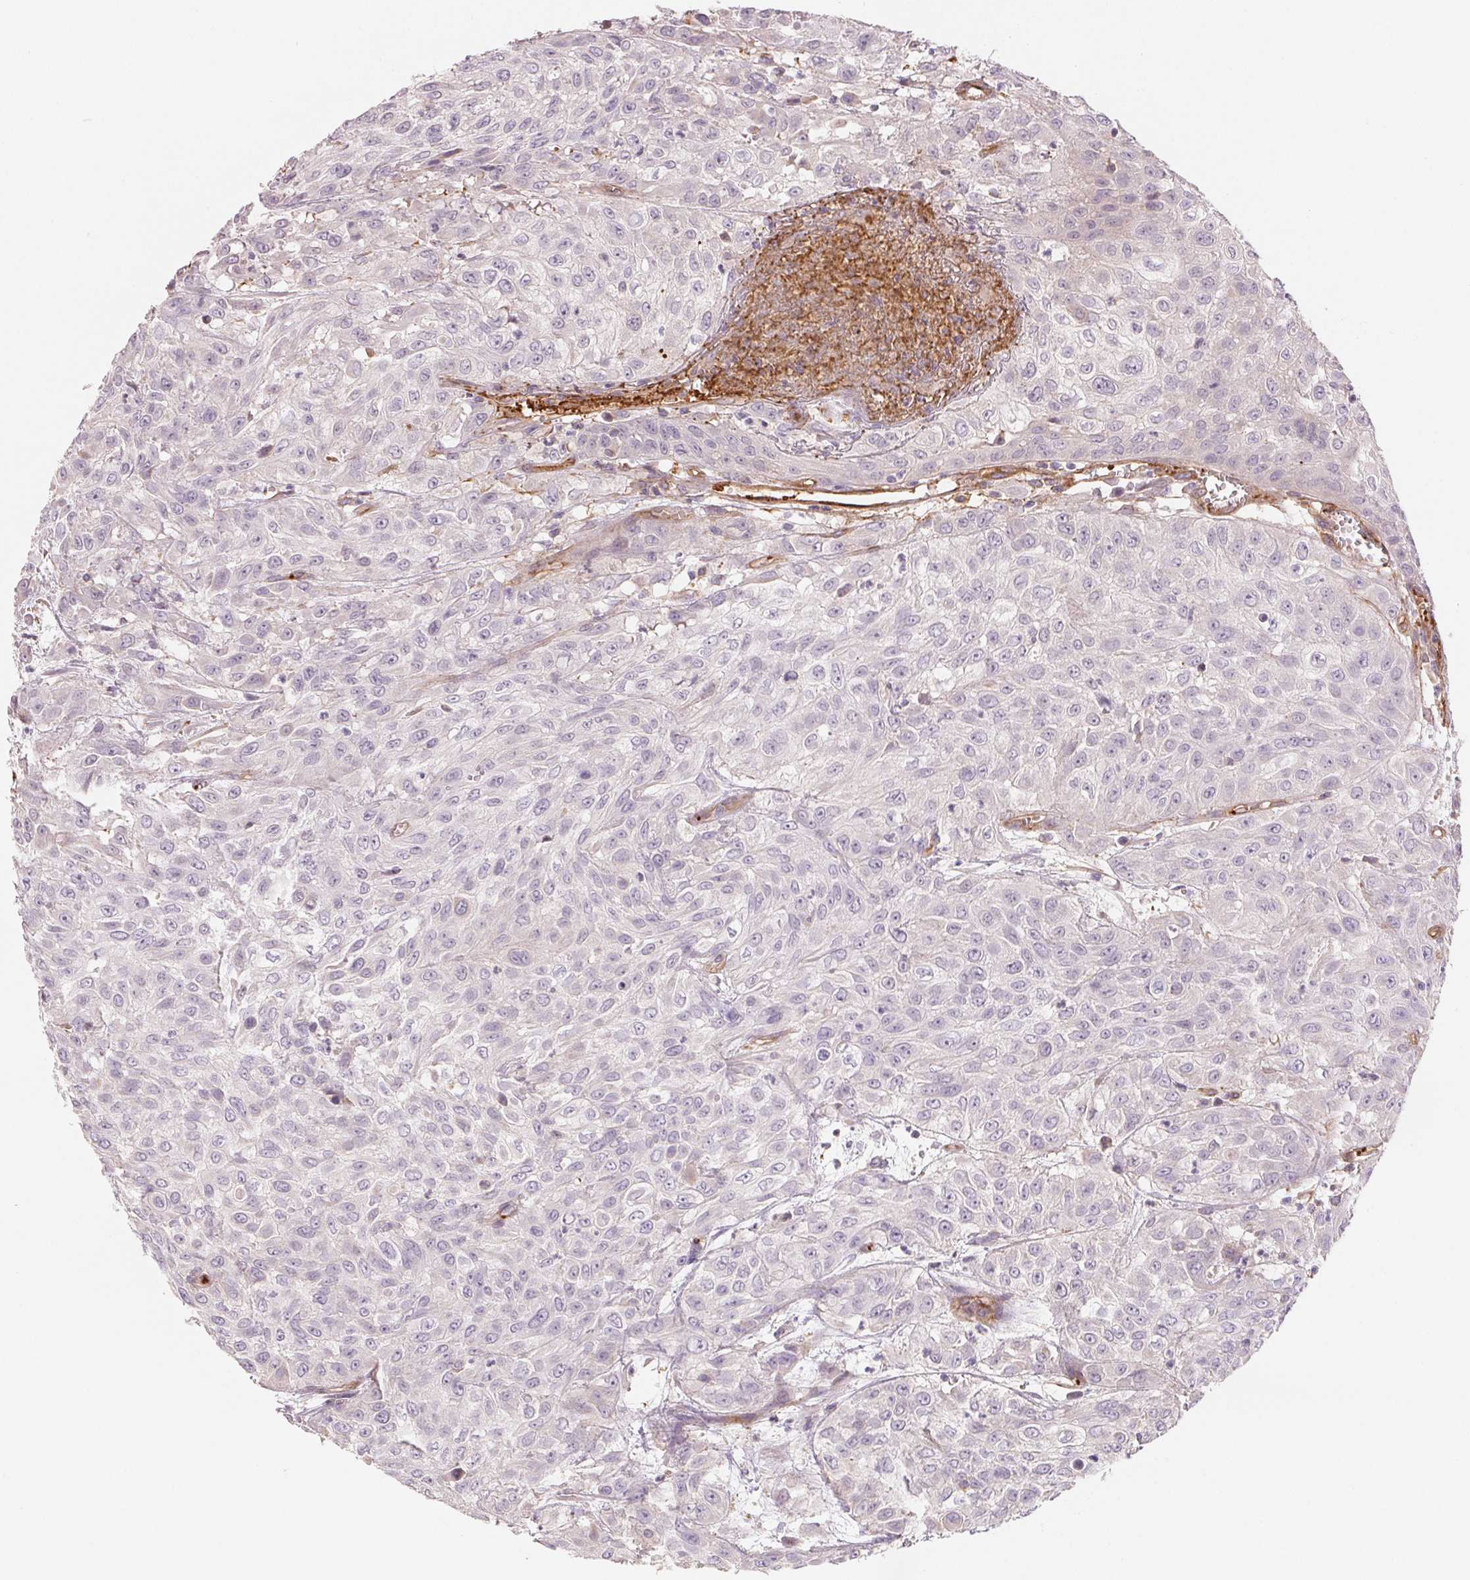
{"staining": {"intensity": "negative", "quantity": "none", "location": "none"}, "tissue": "urothelial cancer", "cell_type": "Tumor cells", "image_type": "cancer", "snomed": [{"axis": "morphology", "description": "Urothelial carcinoma, High grade"}, {"axis": "topography", "description": "Urinary bladder"}], "caption": "There is no significant positivity in tumor cells of urothelial cancer. The staining was performed using DAB to visualize the protein expression in brown, while the nuclei were stained in blue with hematoxylin (Magnification: 20x).", "gene": "ANKRD13B", "patient": {"sex": "male", "age": 57}}